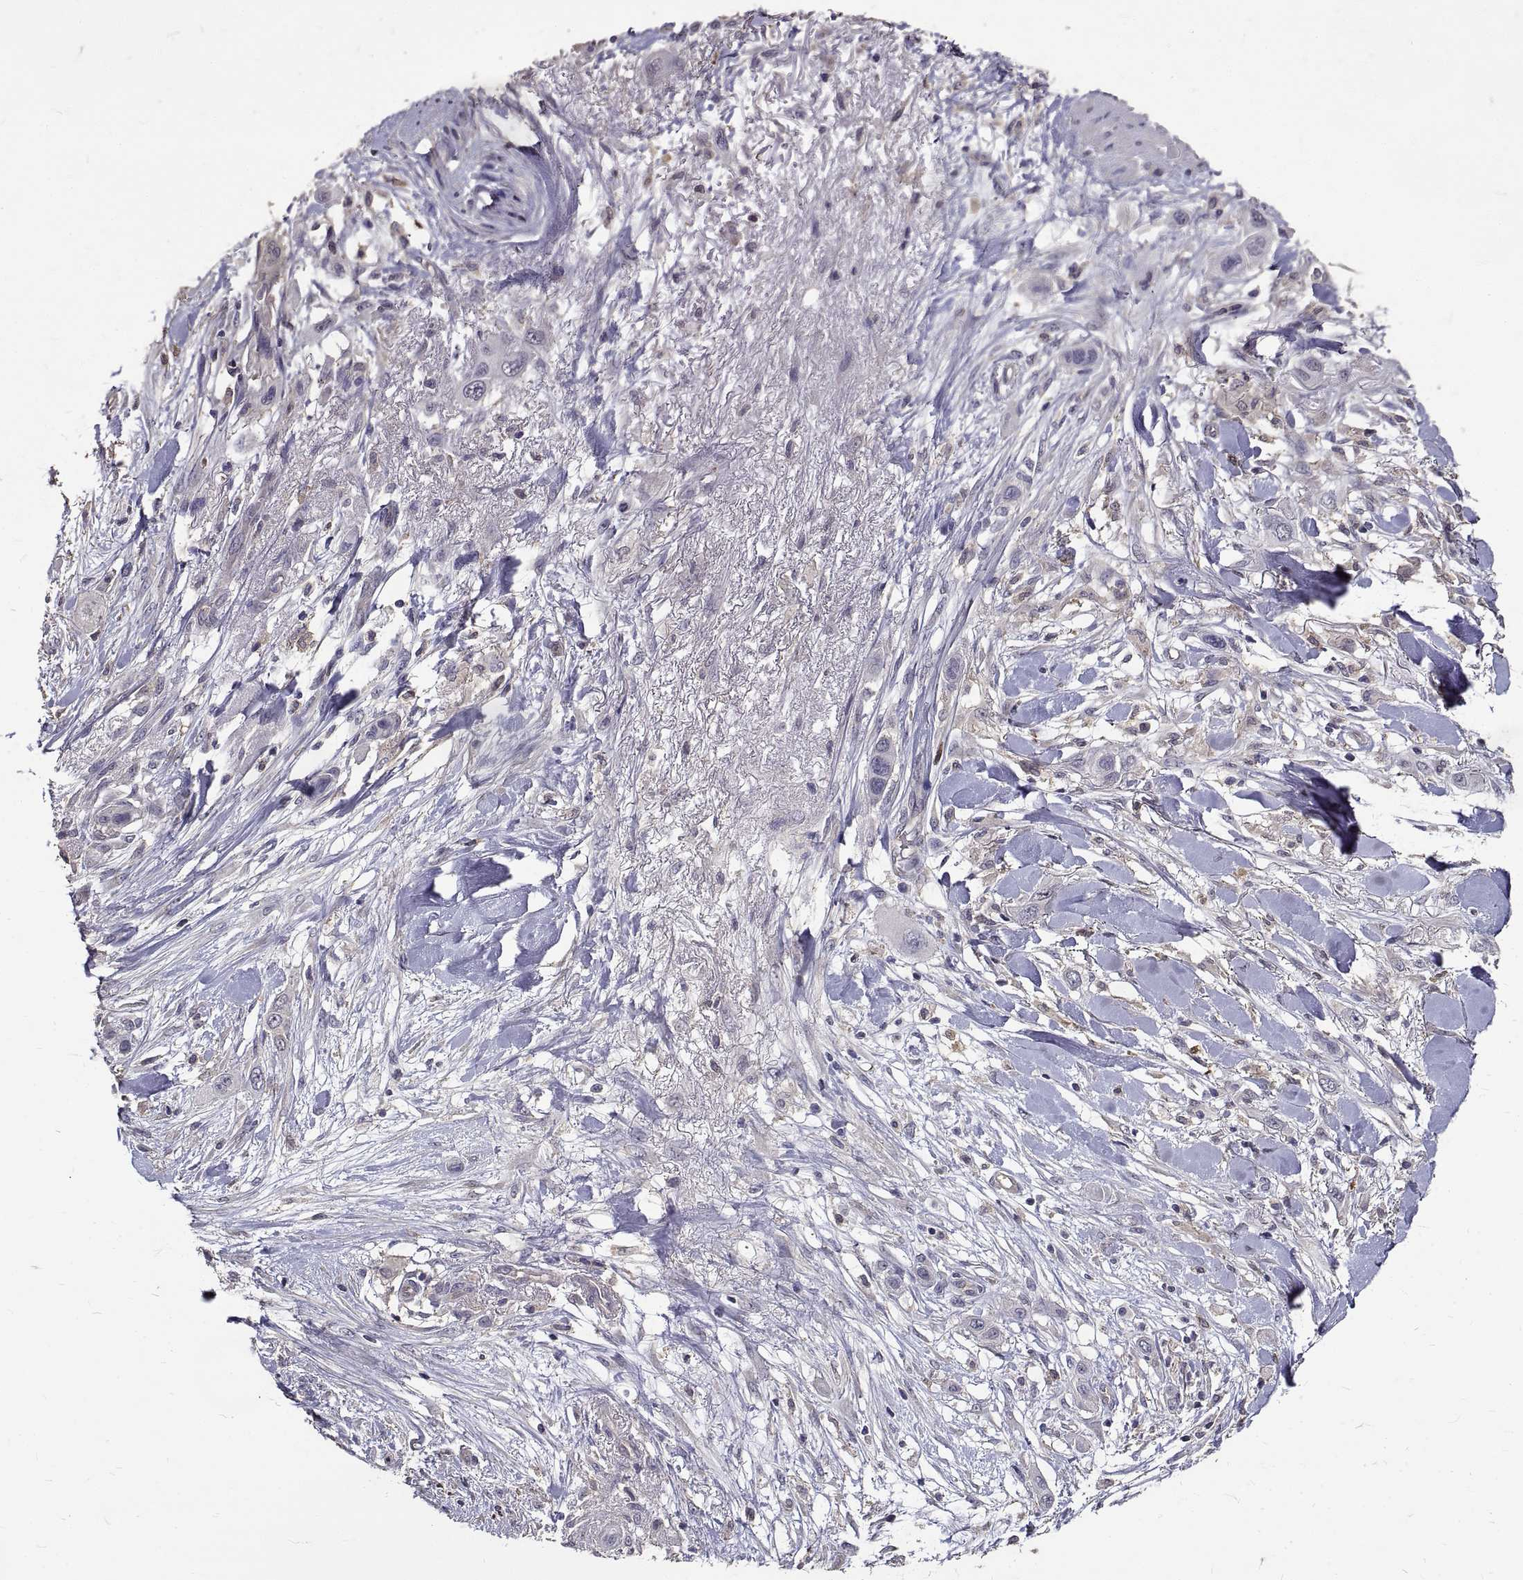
{"staining": {"intensity": "negative", "quantity": "none", "location": "none"}, "tissue": "skin cancer", "cell_type": "Tumor cells", "image_type": "cancer", "snomed": [{"axis": "morphology", "description": "Squamous cell carcinoma, NOS"}, {"axis": "topography", "description": "Skin"}], "caption": "The histopathology image exhibits no staining of tumor cells in skin cancer. Nuclei are stained in blue.", "gene": "PEA15", "patient": {"sex": "male", "age": 79}}